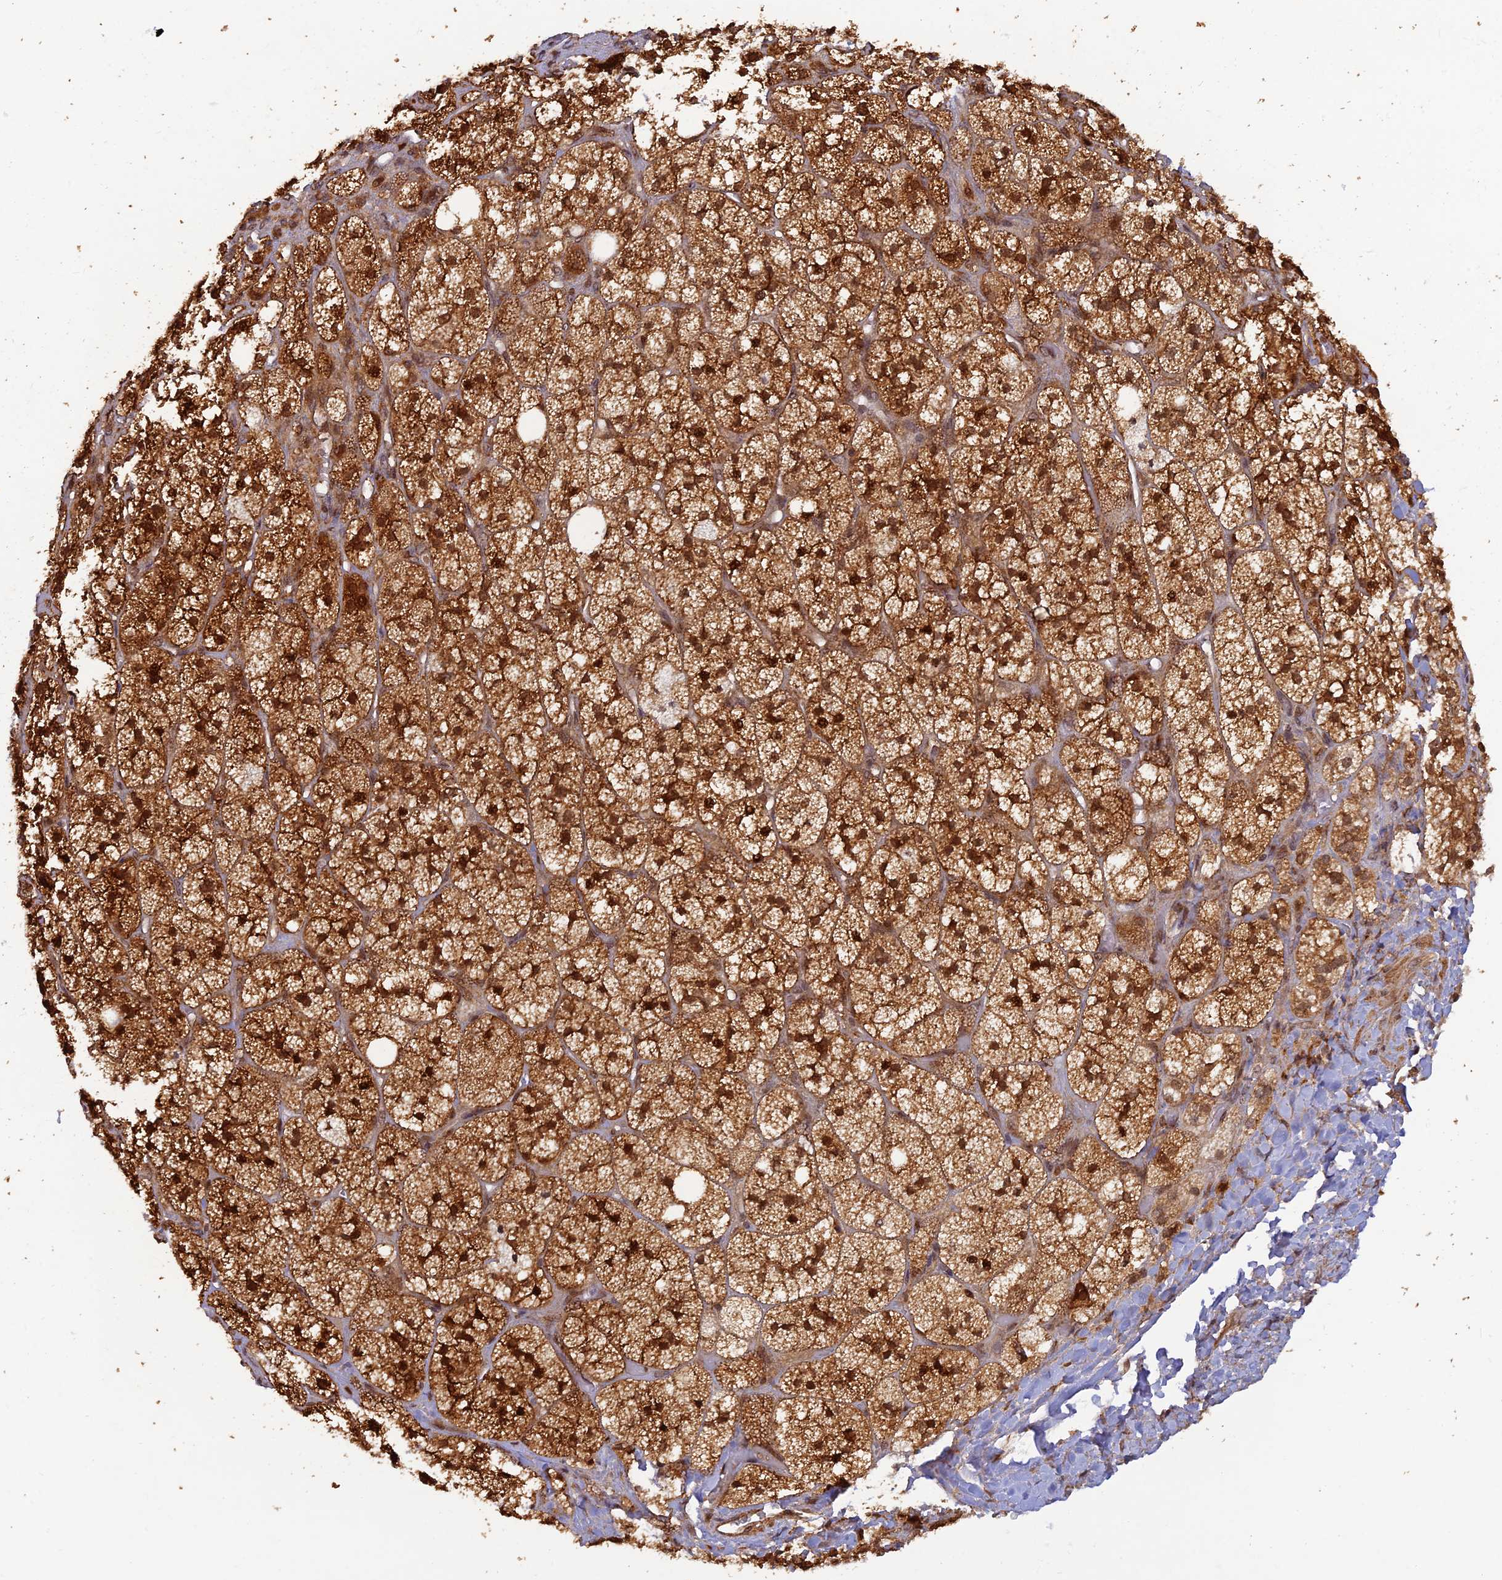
{"staining": {"intensity": "strong", "quantity": ">75%", "location": "cytoplasmic/membranous,nuclear"}, "tissue": "adrenal gland", "cell_type": "Glandular cells", "image_type": "normal", "snomed": [{"axis": "morphology", "description": "Normal tissue, NOS"}, {"axis": "topography", "description": "Adrenal gland"}], "caption": "Adrenal gland stained with a brown dye demonstrates strong cytoplasmic/membranous,nuclear positive staining in approximately >75% of glandular cells.", "gene": "ZNF565", "patient": {"sex": "male", "age": 61}}